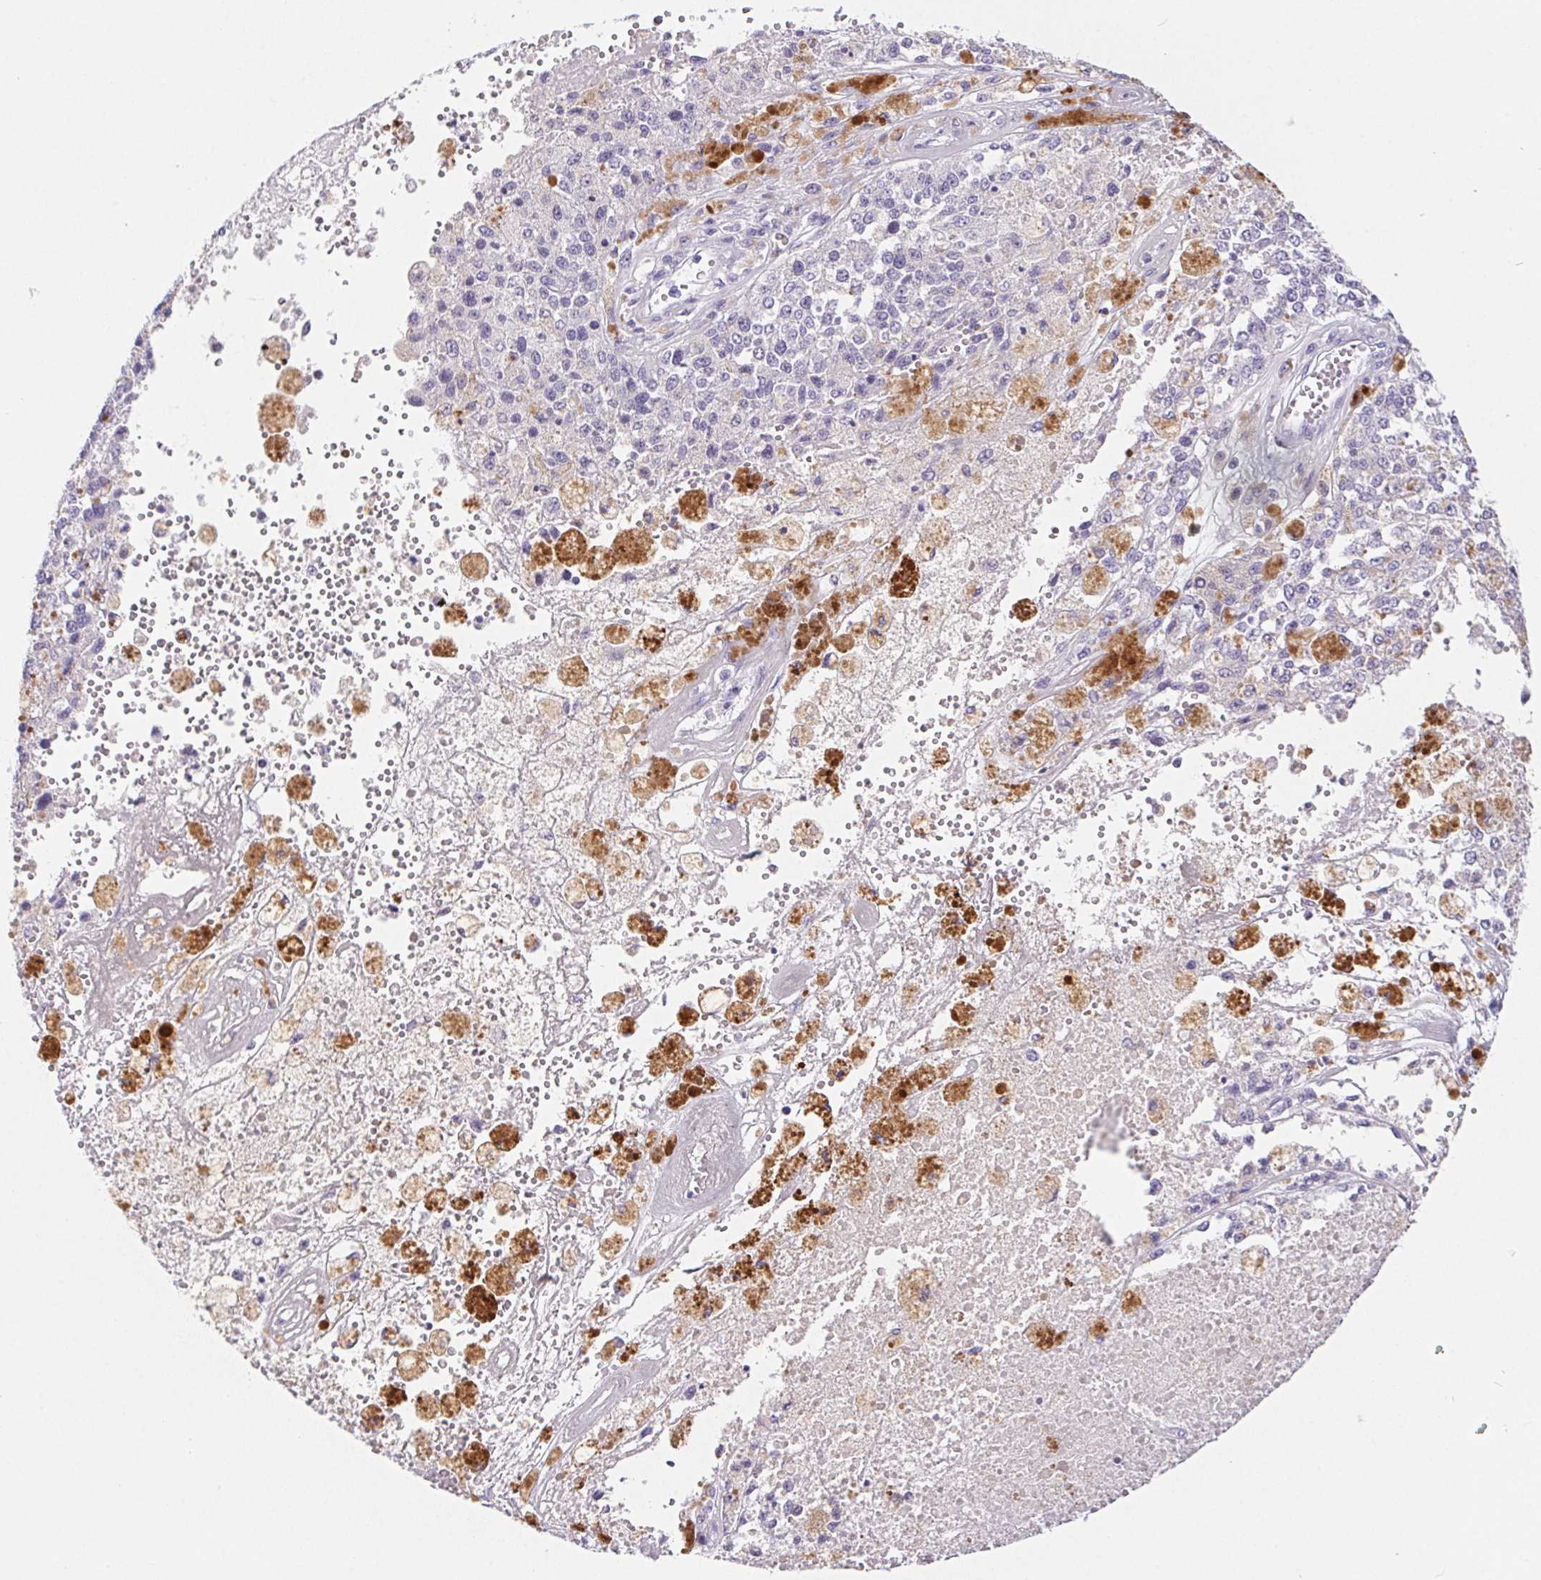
{"staining": {"intensity": "negative", "quantity": "none", "location": "none"}, "tissue": "melanoma", "cell_type": "Tumor cells", "image_type": "cancer", "snomed": [{"axis": "morphology", "description": "Malignant melanoma, Metastatic site"}, {"axis": "topography", "description": "Lymph node"}], "caption": "Melanoma was stained to show a protein in brown. There is no significant positivity in tumor cells.", "gene": "PNLIP", "patient": {"sex": "female", "age": 64}}